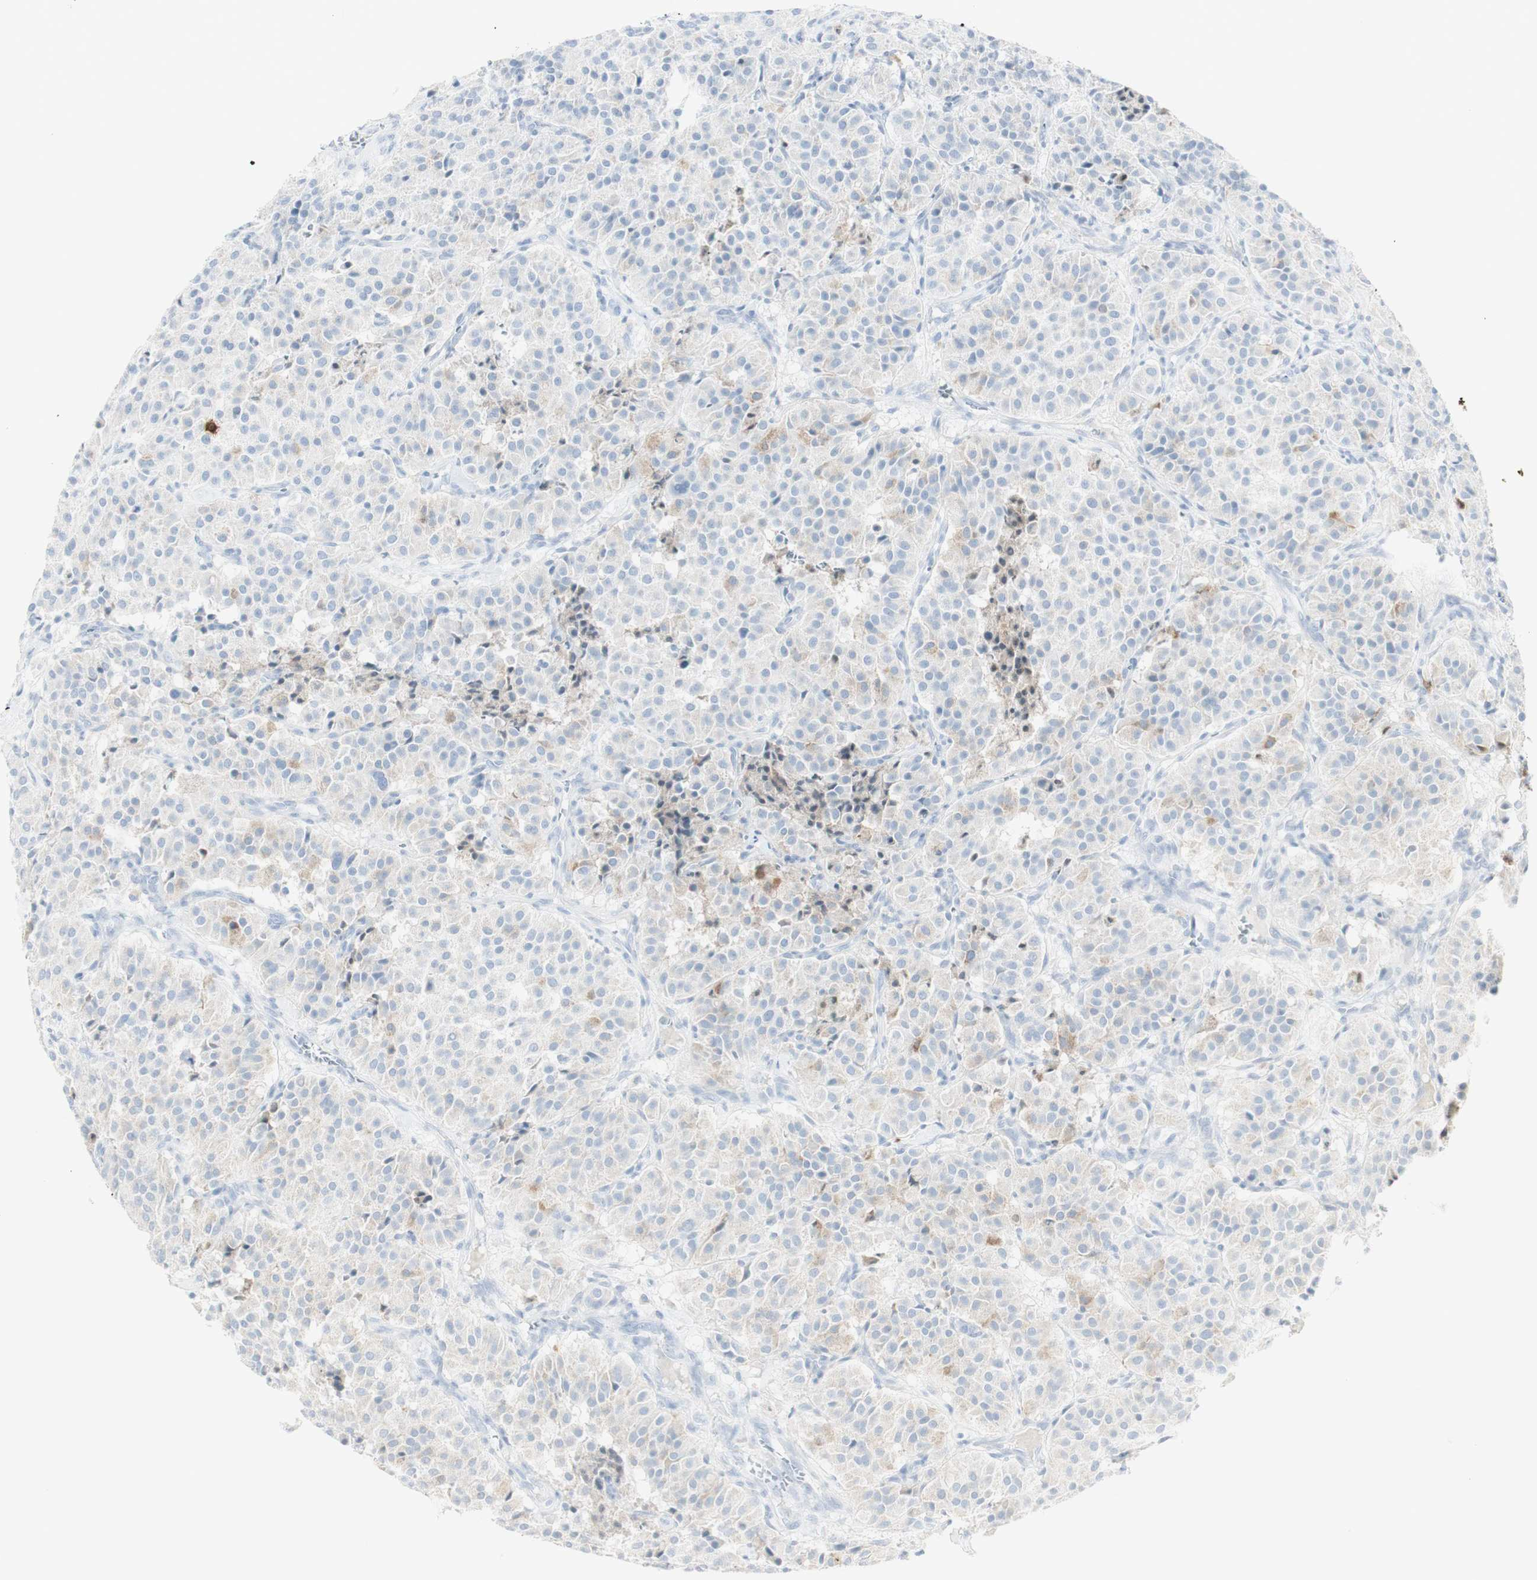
{"staining": {"intensity": "weak", "quantity": "<25%", "location": "cytoplasmic/membranous"}, "tissue": "carcinoid", "cell_type": "Tumor cells", "image_type": "cancer", "snomed": [{"axis": "morphology", "description": "Carcinoid, malignant, NOS"}, {"axis": "topography", "description": "Lung"}], "caption": "Tumor cells are negative for brown protein staining in malignant carcinoid.", "gene": "MDK", "patient": {"sex": "male", "age": 30}}